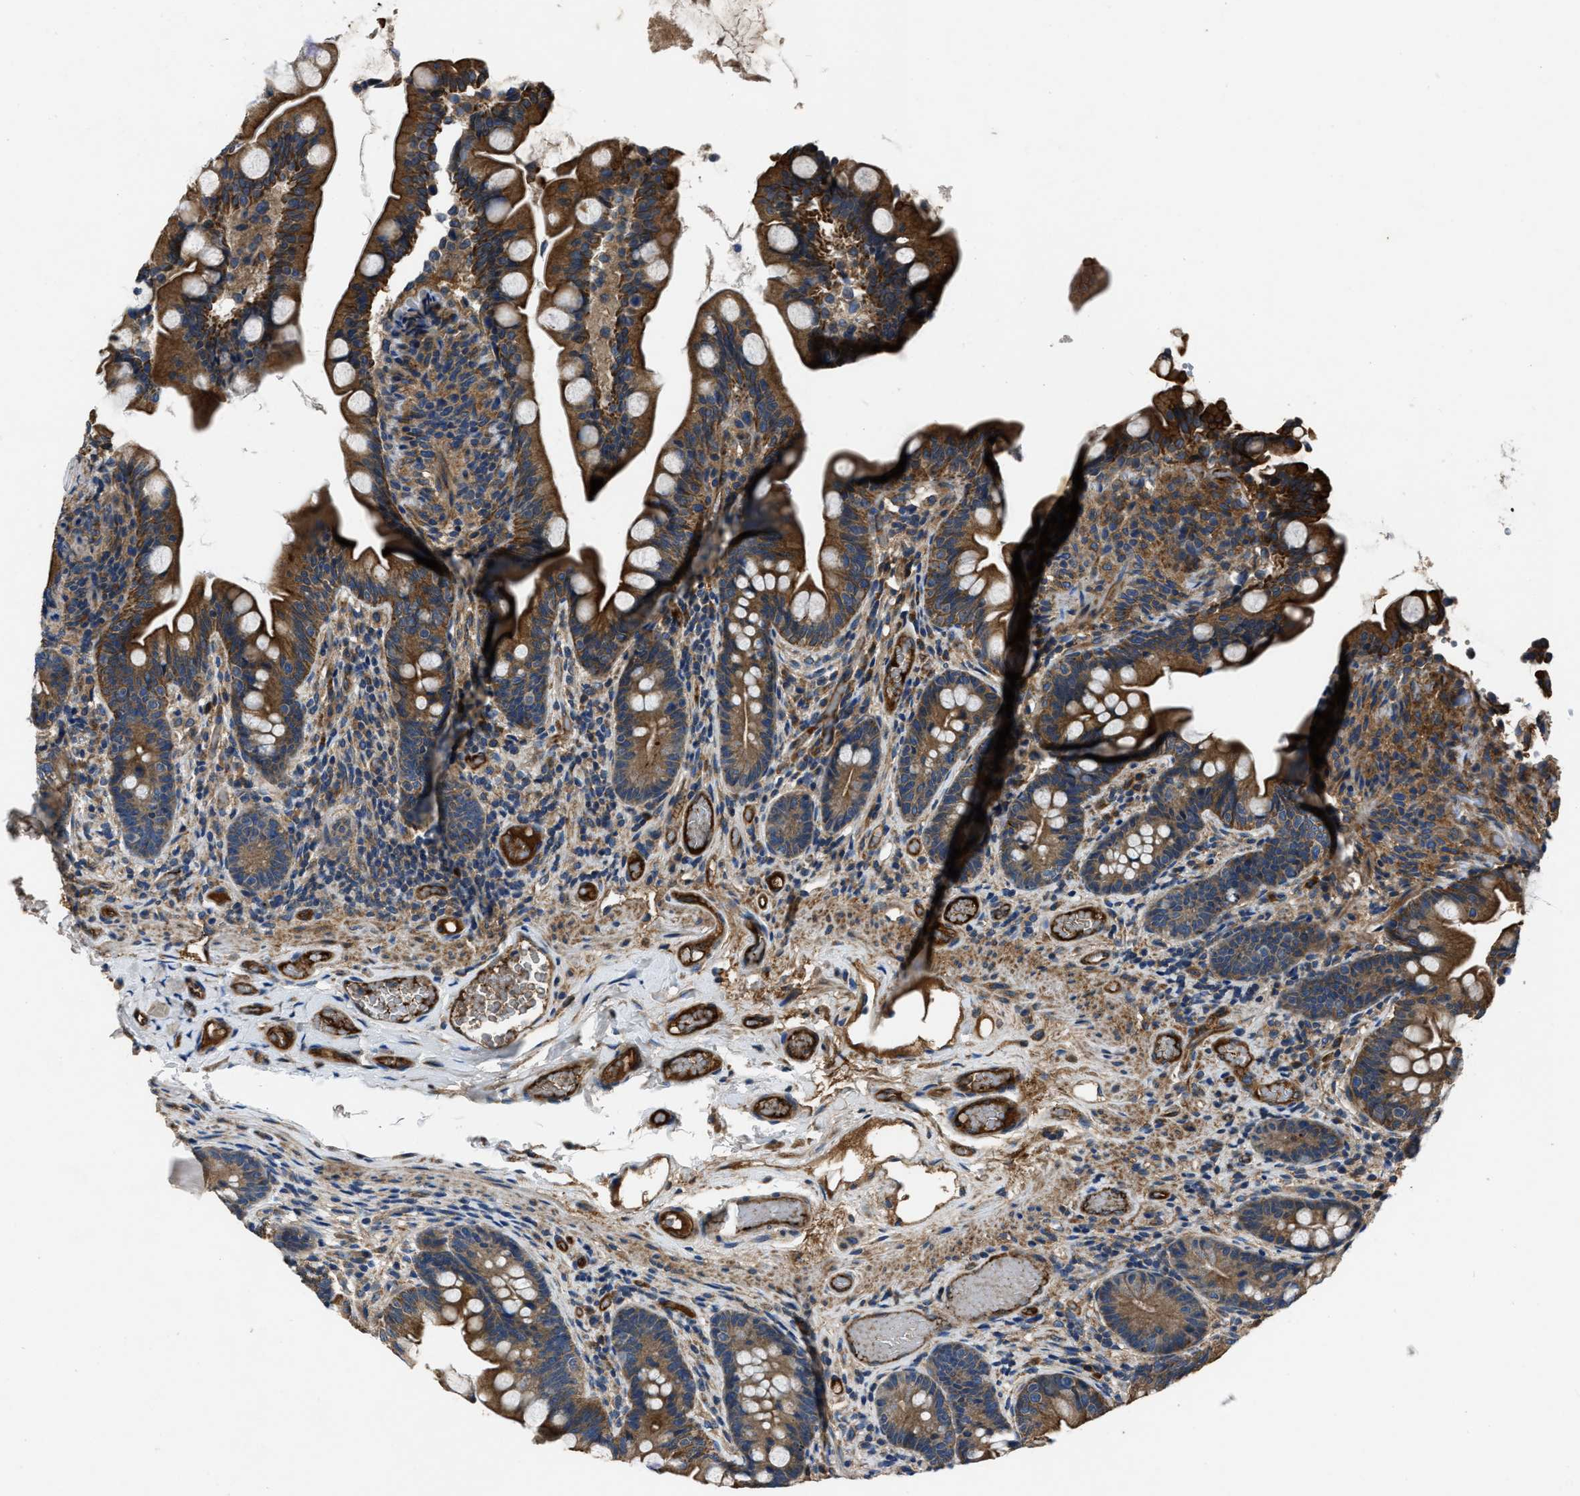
{"staining": {"intensity": "strong", "quantity": ">75%", "location": "cytoplasmic/membranous"}, "tissue": "small intestine", "cell_type": "Glandular cells", "image_type": "normal", "snomed": [{"axis": "morphology", "description": "Normal tissue, NOS"}, {"axis": "topography", "description": "Small intestine"}], "caption": "Brown immunohistochemical staining in normal human small intestine displays strong cytoplasmic/membranous staining in approximately >75% of glandular cells. The staining was performed using DAB (3,3'-diaminobenzidine) to visualize the protein expression in brown, while the nuclei were stained in blue with hematoxylin (Magnification: 20x).", "gene": "ERC1", "patient": {"sex": "female", "age": 56}}